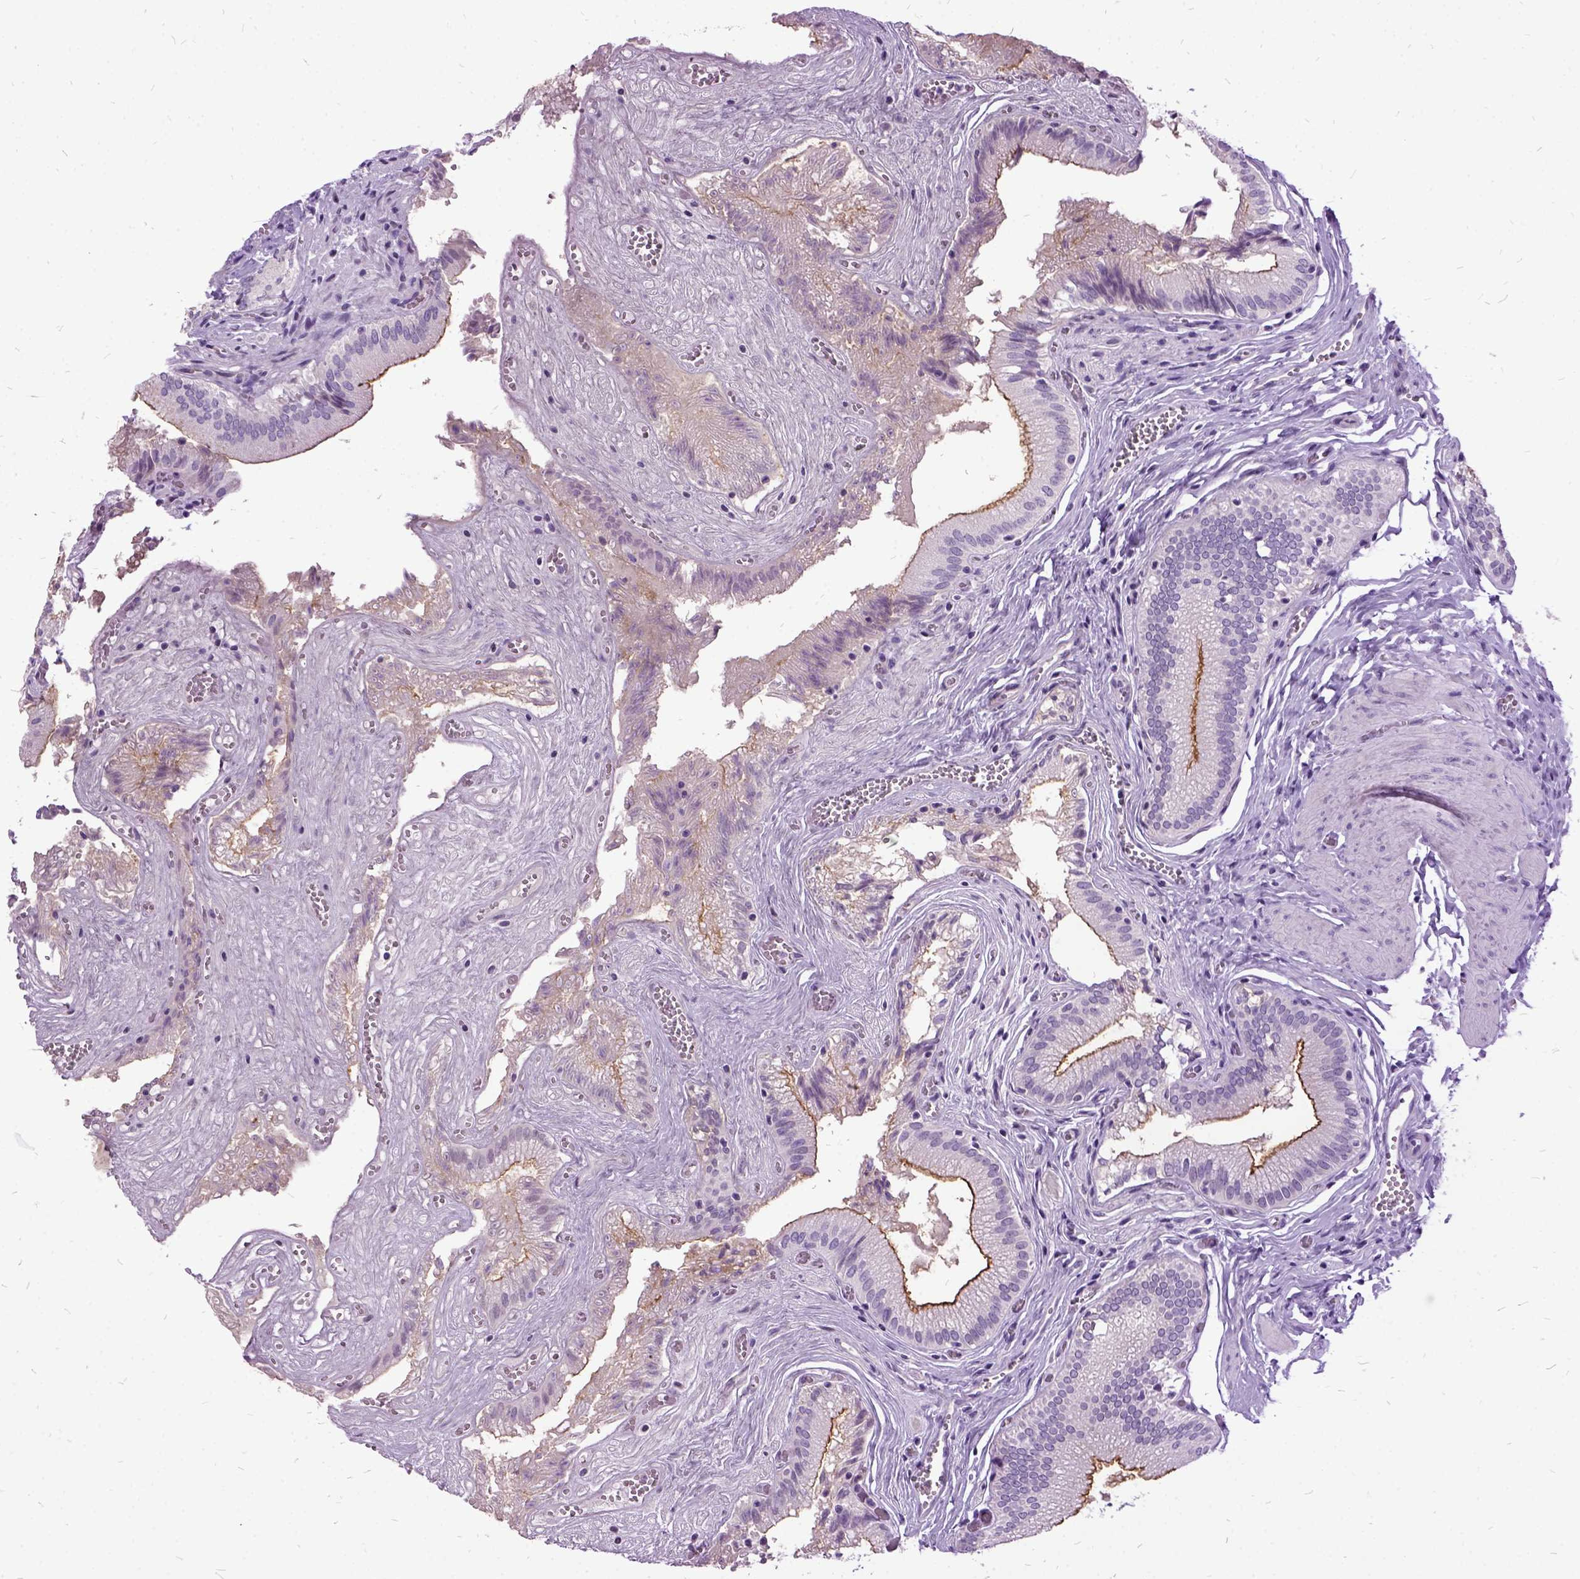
{"staining": {"intensity": "moderate", "quantity": "25%-75%", "location": "cytoplasmic/membranous"}, "tissue": "gallbladder", "cell_type": "Glandular cells", "image_type": "normal", "snomed": [{"axis": "morphology", "description": "Normal tissue, NOS"}, {"axis": "topography", "description": "Gallbladder"}, {"axis": "topography", "description": "Peripheral nerve tissue"}], "caption": "Unremarkable gallbladder shows moderate cytoplasmic/membranous staining in about 25%-75% of glandular cells.", "gene": "MME", "patient": {"sex": "male", "age": 17}}